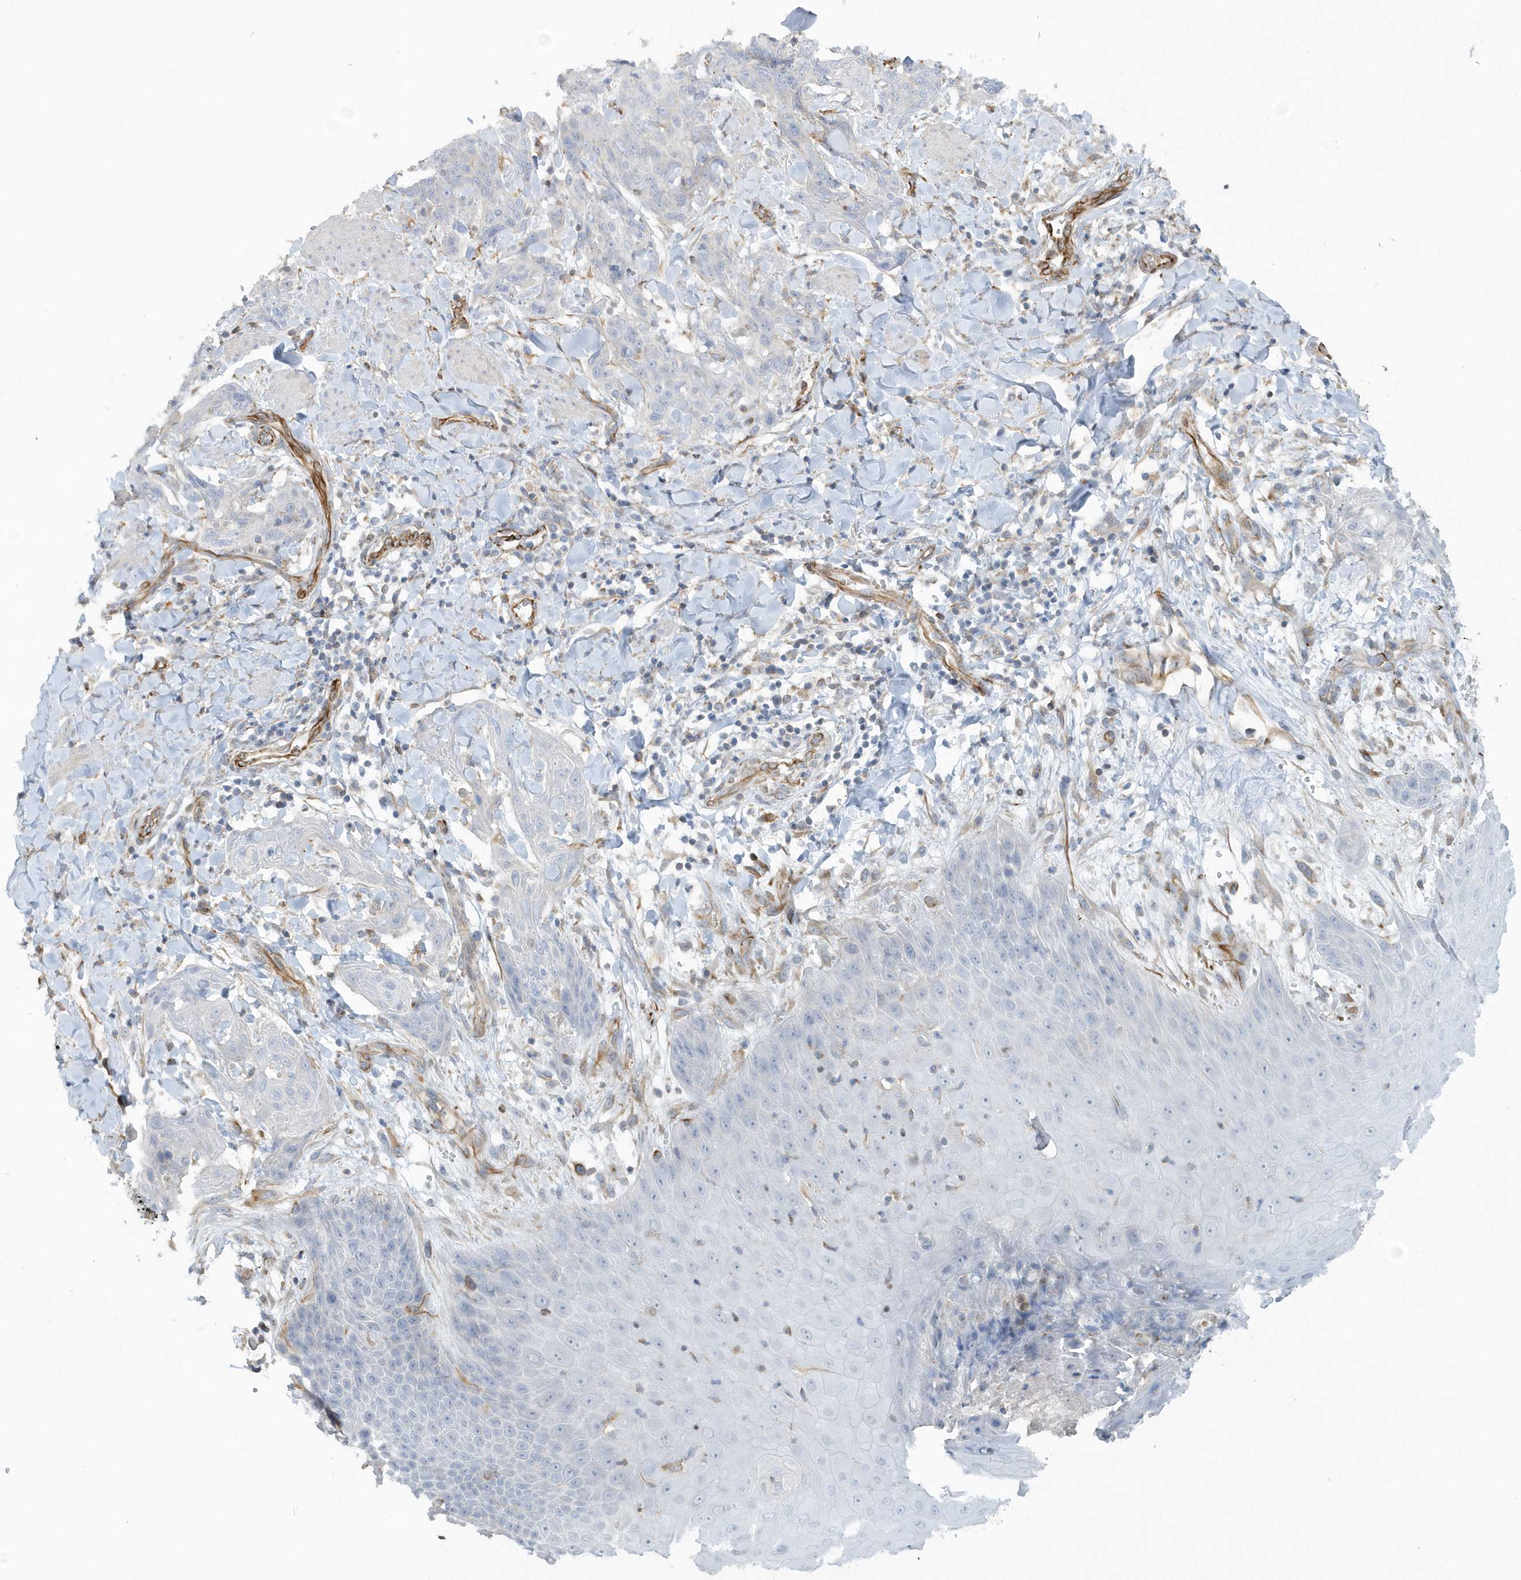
{"staining": {"intensity": "negative", "quantity": "none", "location": "none"}, "tissue": "skin cancer", "cell_type": "Tumor cells", "image_type": "cancer", "snomed": [{"axis": "morphology", "description": "Squamous cell carcinoma, NOS"}, {"axis": "topography", "description": "Skin"}, {"axis": "topography", "description": "Vulva"}], "caption": "Immunohistochemistry image of neoplastic tissue: squamous cell carcinoma (skin) stained with DAB reveals no significant protein expression in tumor cells.", "gene": "RAB17", "patient": {"sex": "female", "age": 85}}